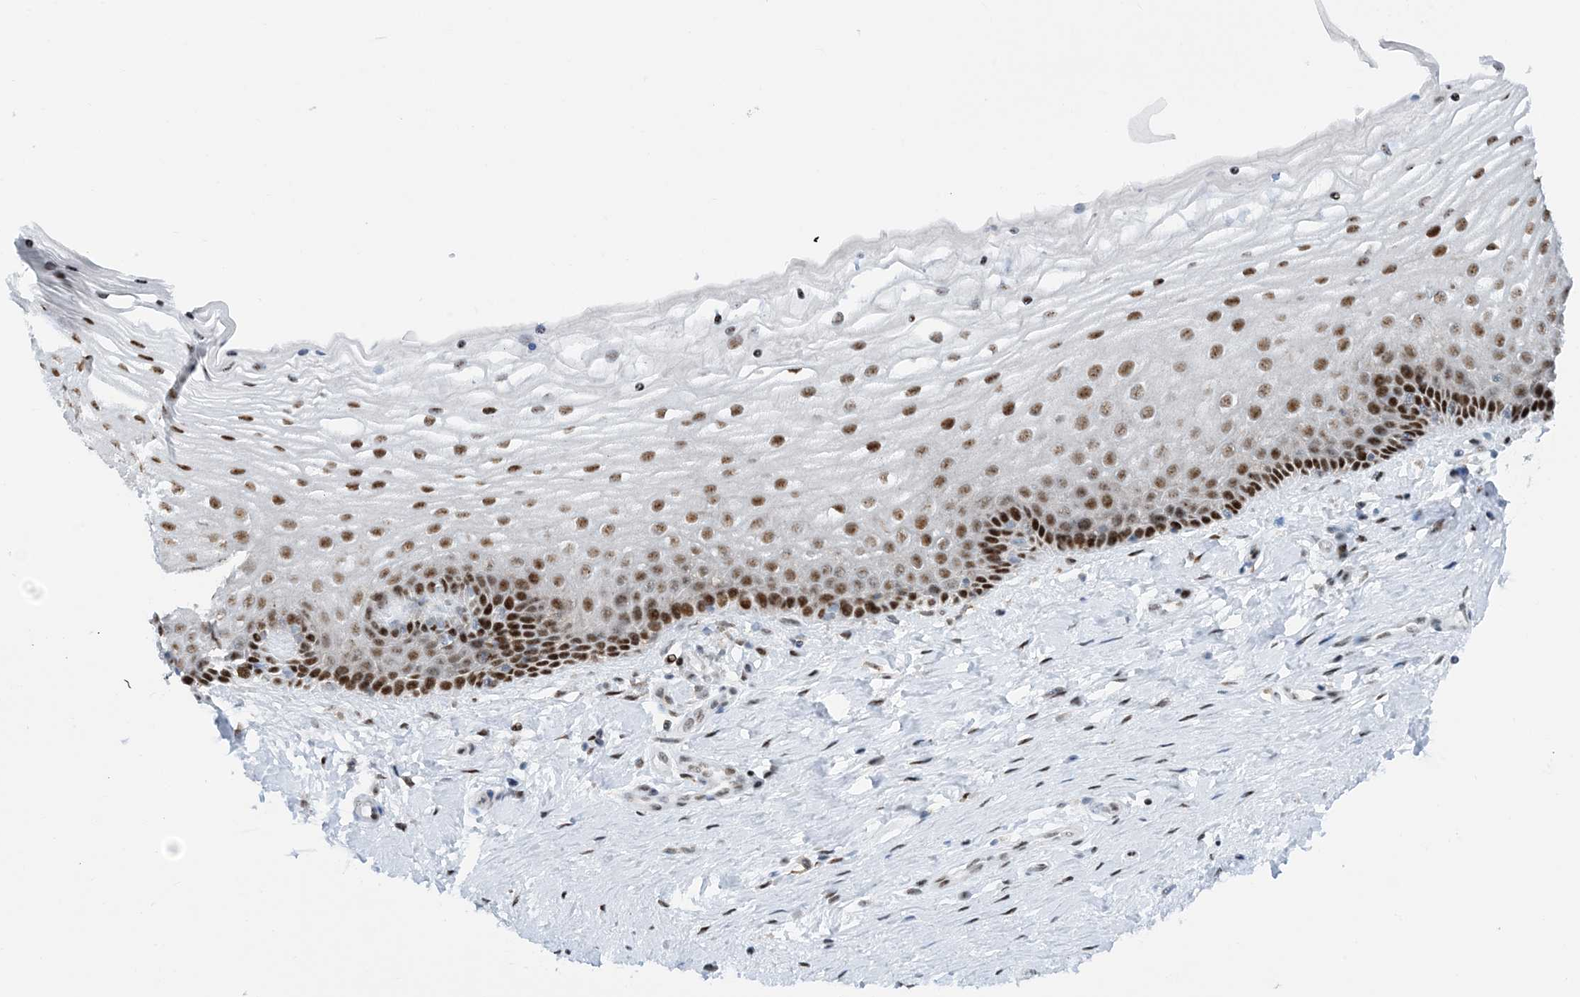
{"staining": {"intensity": "strong", "quantity": ">75%", "location": "nuclear"}, "tissue": "vagina", "cell_type": "Squamous epithelial cells", "image_type": "normal", "snomed": [{"axis": "morphology", "description": "Normal tissue, NOS"}, {"axis": "topography", "description": "Vagina"}], "caption": "Unremarkable vagina demonstrates strong nuclear staining in approximately >75% of squamous epithelial cells.", "gene": "HEMK1", "patient": {"sex": "female", "age": 46}}